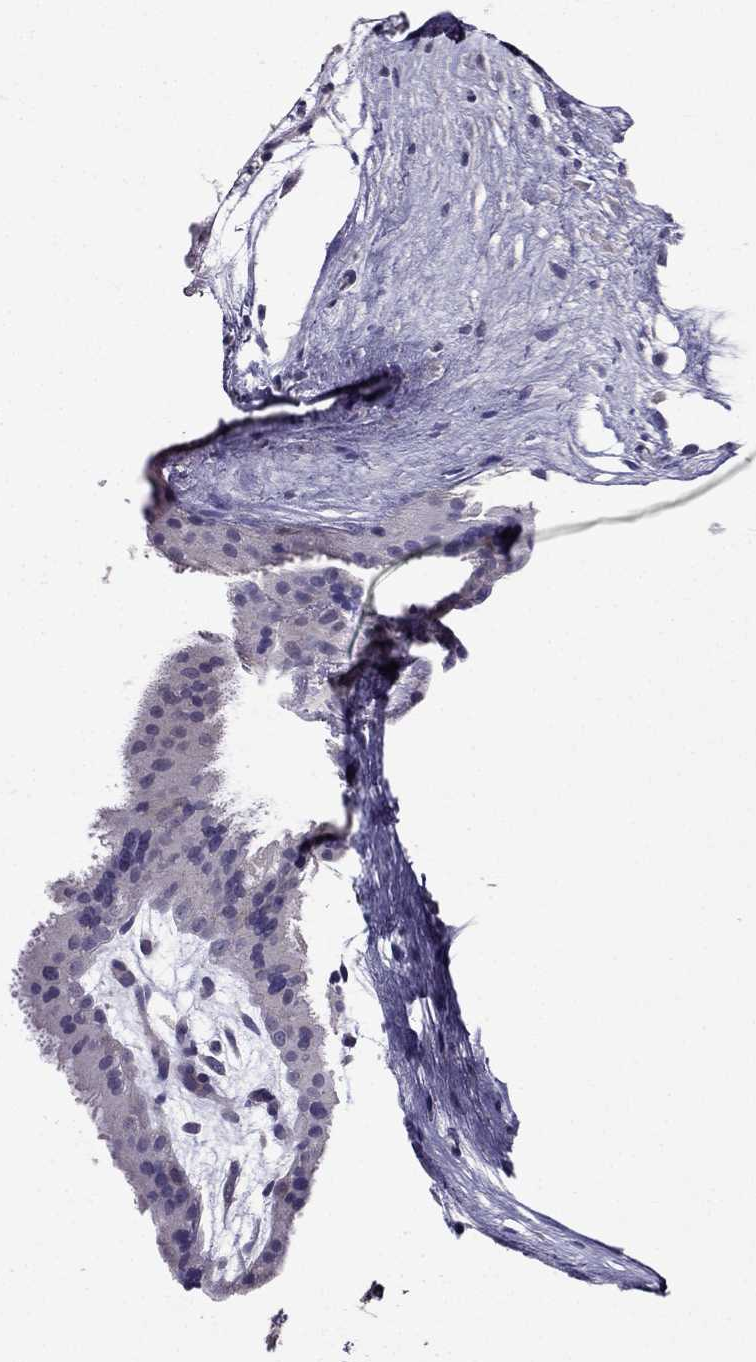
{"staining": {"intensity": "negative", "quantity": "none", "location": "none"}, "tissue": "placenta", "cell_type": "Decidual cells", "image_type": "normal", "snomed": [{"axis": "morphology", "description": "Normal tissue, NOS"}, {"axis": "topography", "description": "Placenta"}], "caption": "Decidual cells are negative for protein expression in normal human placenta. (DAB (3,3'-diaminobenzidine) immunohistochemistry (IHC), high magnification).", "gene": "DUSP15", "patient": {"sex": "female", "age": 19}}